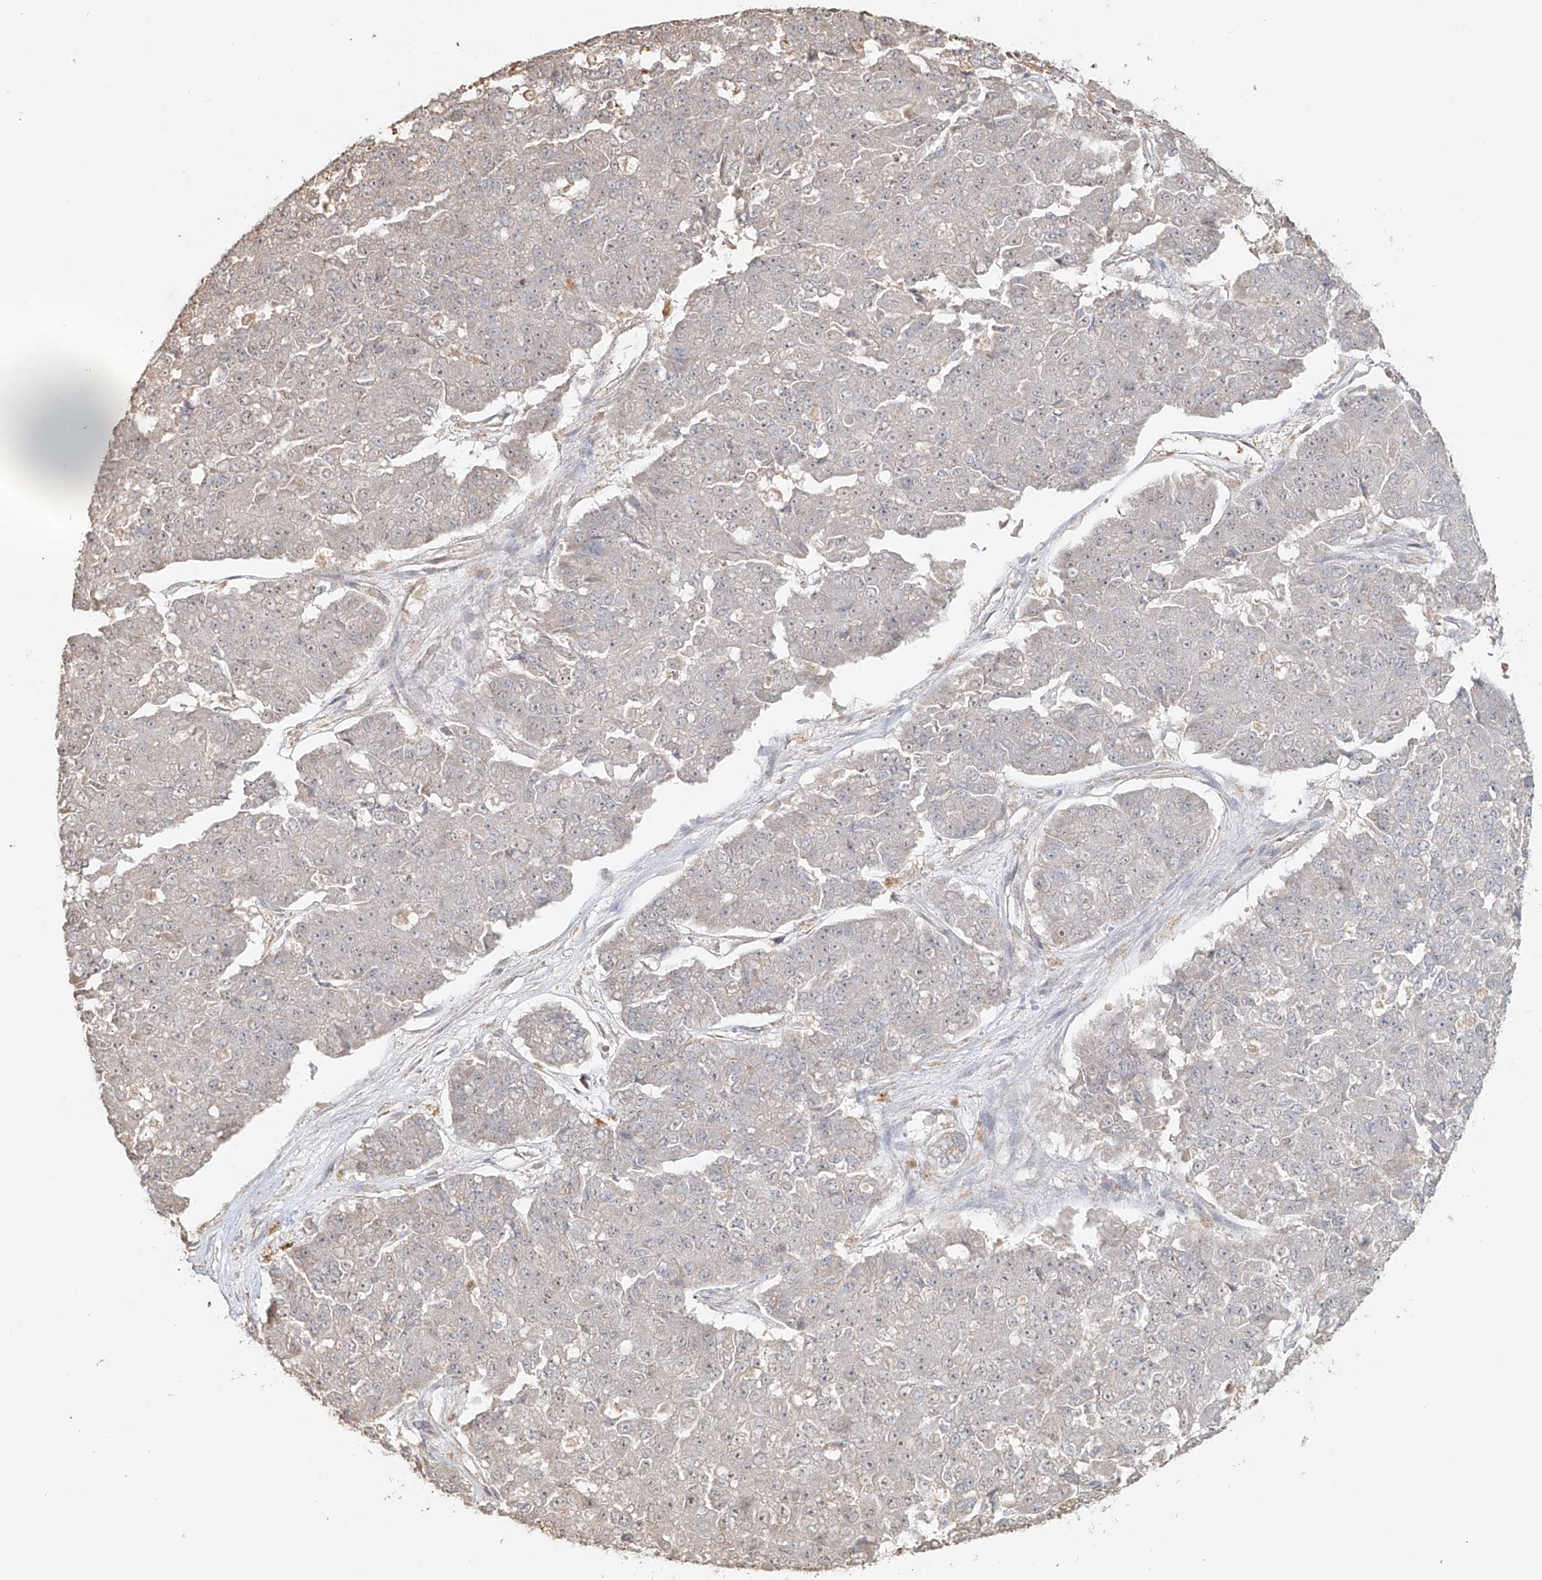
{"staining": {"intensity": "negative", "quantity": "none", "location": "none"}, "tissue": "pancreatic cancer", "cell_type": "Tumor cells", "image_type": "cancer", "snomed": [{"axis": "morphology", "description": "Adenocarcinoma, NOS"}, {"axis": "topography", "description": "Pancreas"}], "caption": "Immunohistochemistry photomicrograph of human pancreatic adenocarcinoma stained for a protein (brown), which reveals no staining in tumor cells.", "gene": "NPHS1", "patient": {"sex": "male", "age": 50}}